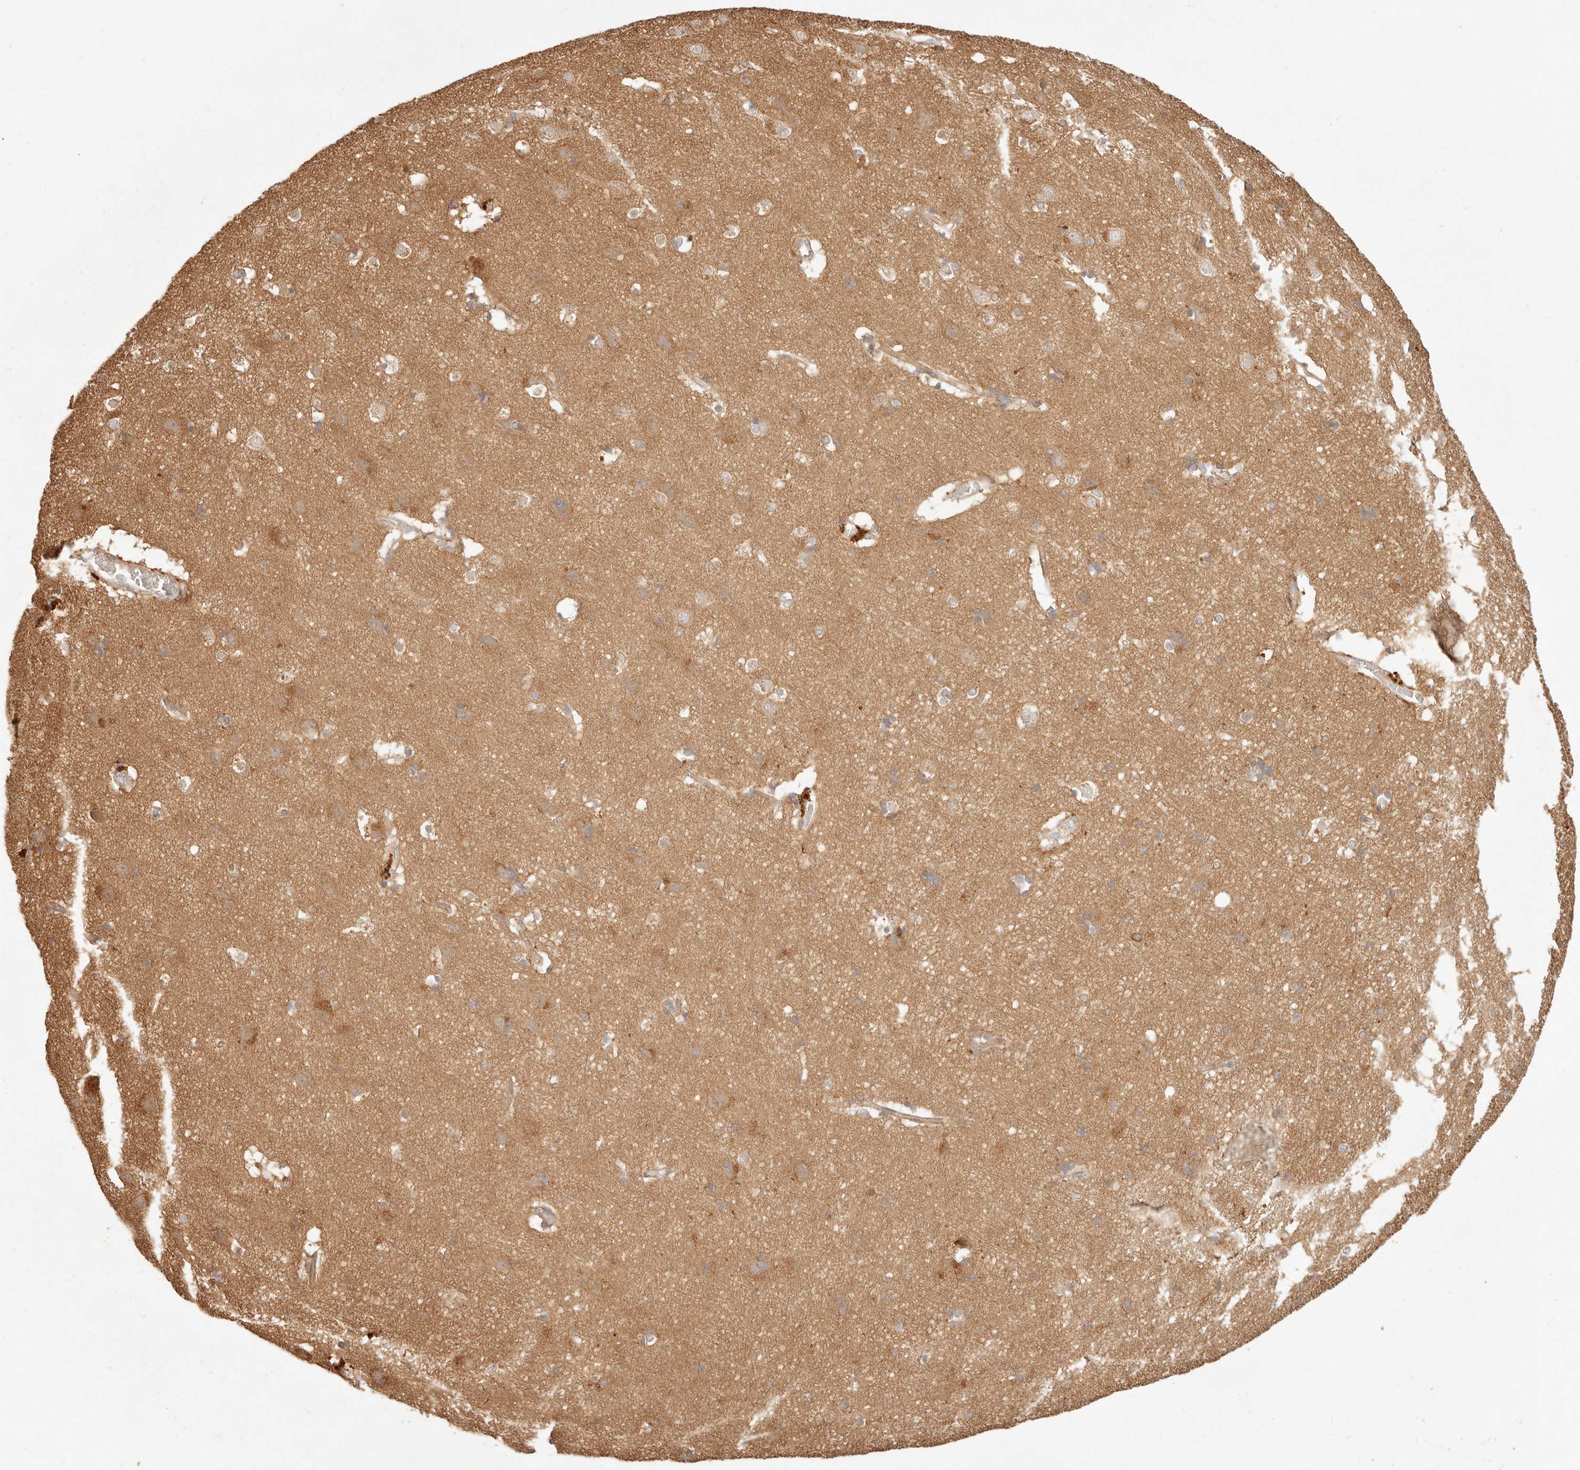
{"staining": {"intensity": "weak", "quantity": ">75%", "location": "cytoplasmic/membranous"}, "tissue": "cerebral cortex", "cell_type": "Endothelial cells", "image_type": "normal", "snomed": [{"axis": "morphology", "description": "Normal tissue, NOS"}, {"axis": "topography", "description": "Cerebral cortex"}], "caption": "A photomicrograph of cerebral cortex stained for a protein shows weak cytoplasmic/membranous brown staining in endothelial cells.", "gene": "PPP1R3B", "patient": {"sex": "male", "age": 54}}